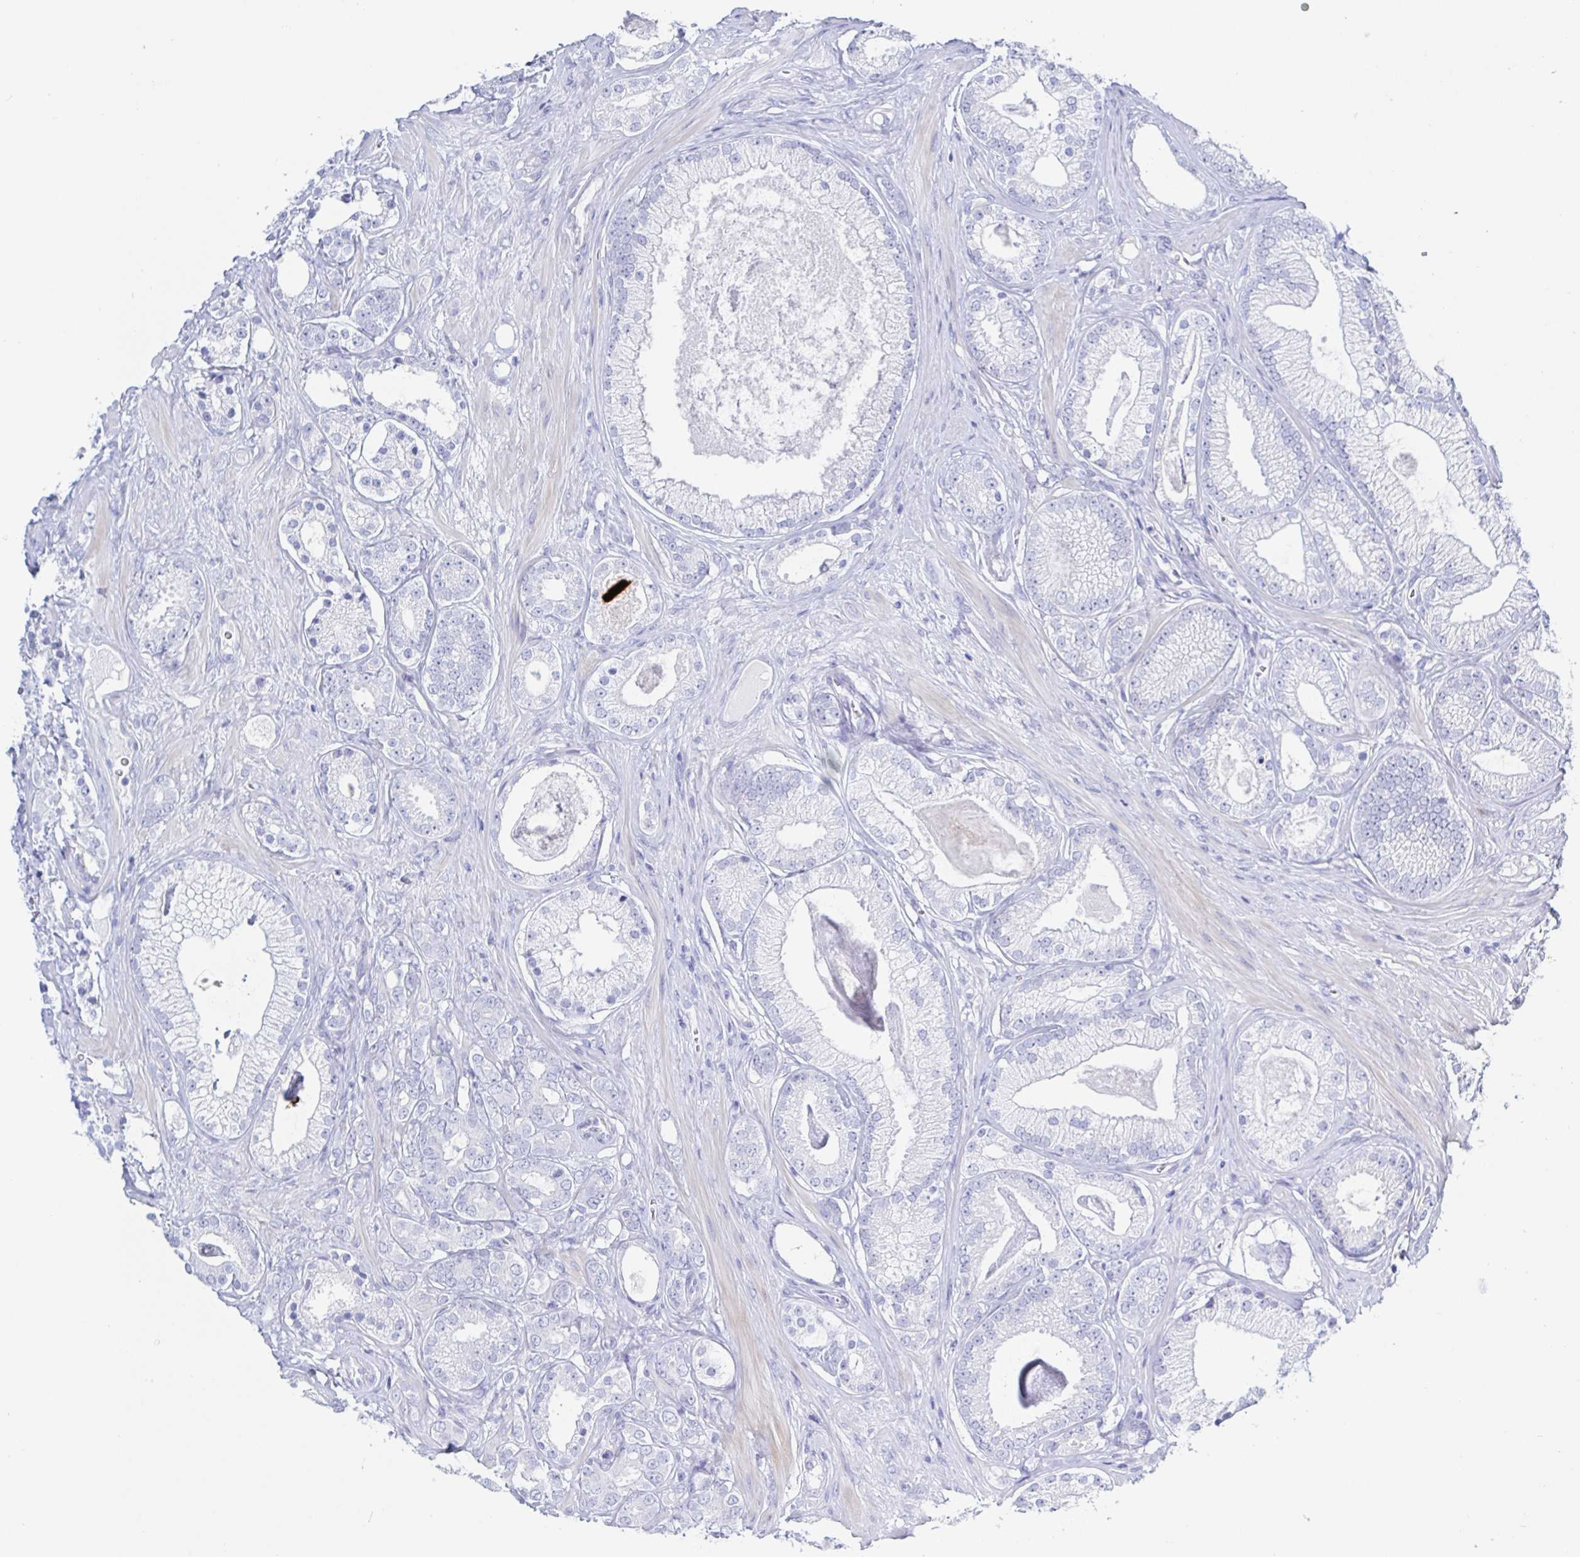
{"staining": {"intensity": "negative", "quantity": "none", "location": "none"}, "tissue": "prostate cancer", "cell_type": "Tumor cells", "image_type": "cancer", "snomed": [{"axis": "morphology", "description": "Adenocarcinoma, High grade"}, {"axis": "topography", "description": "Prostate"}], "caption": "This is a photomicrograph of immunohistochemistry staining of prostate cancer (adenocarcinoma (high-grade)), which shows no staining in tumor cells.", "gene": "KCNH6", "patient": {"sex": "male", "age": 66}}